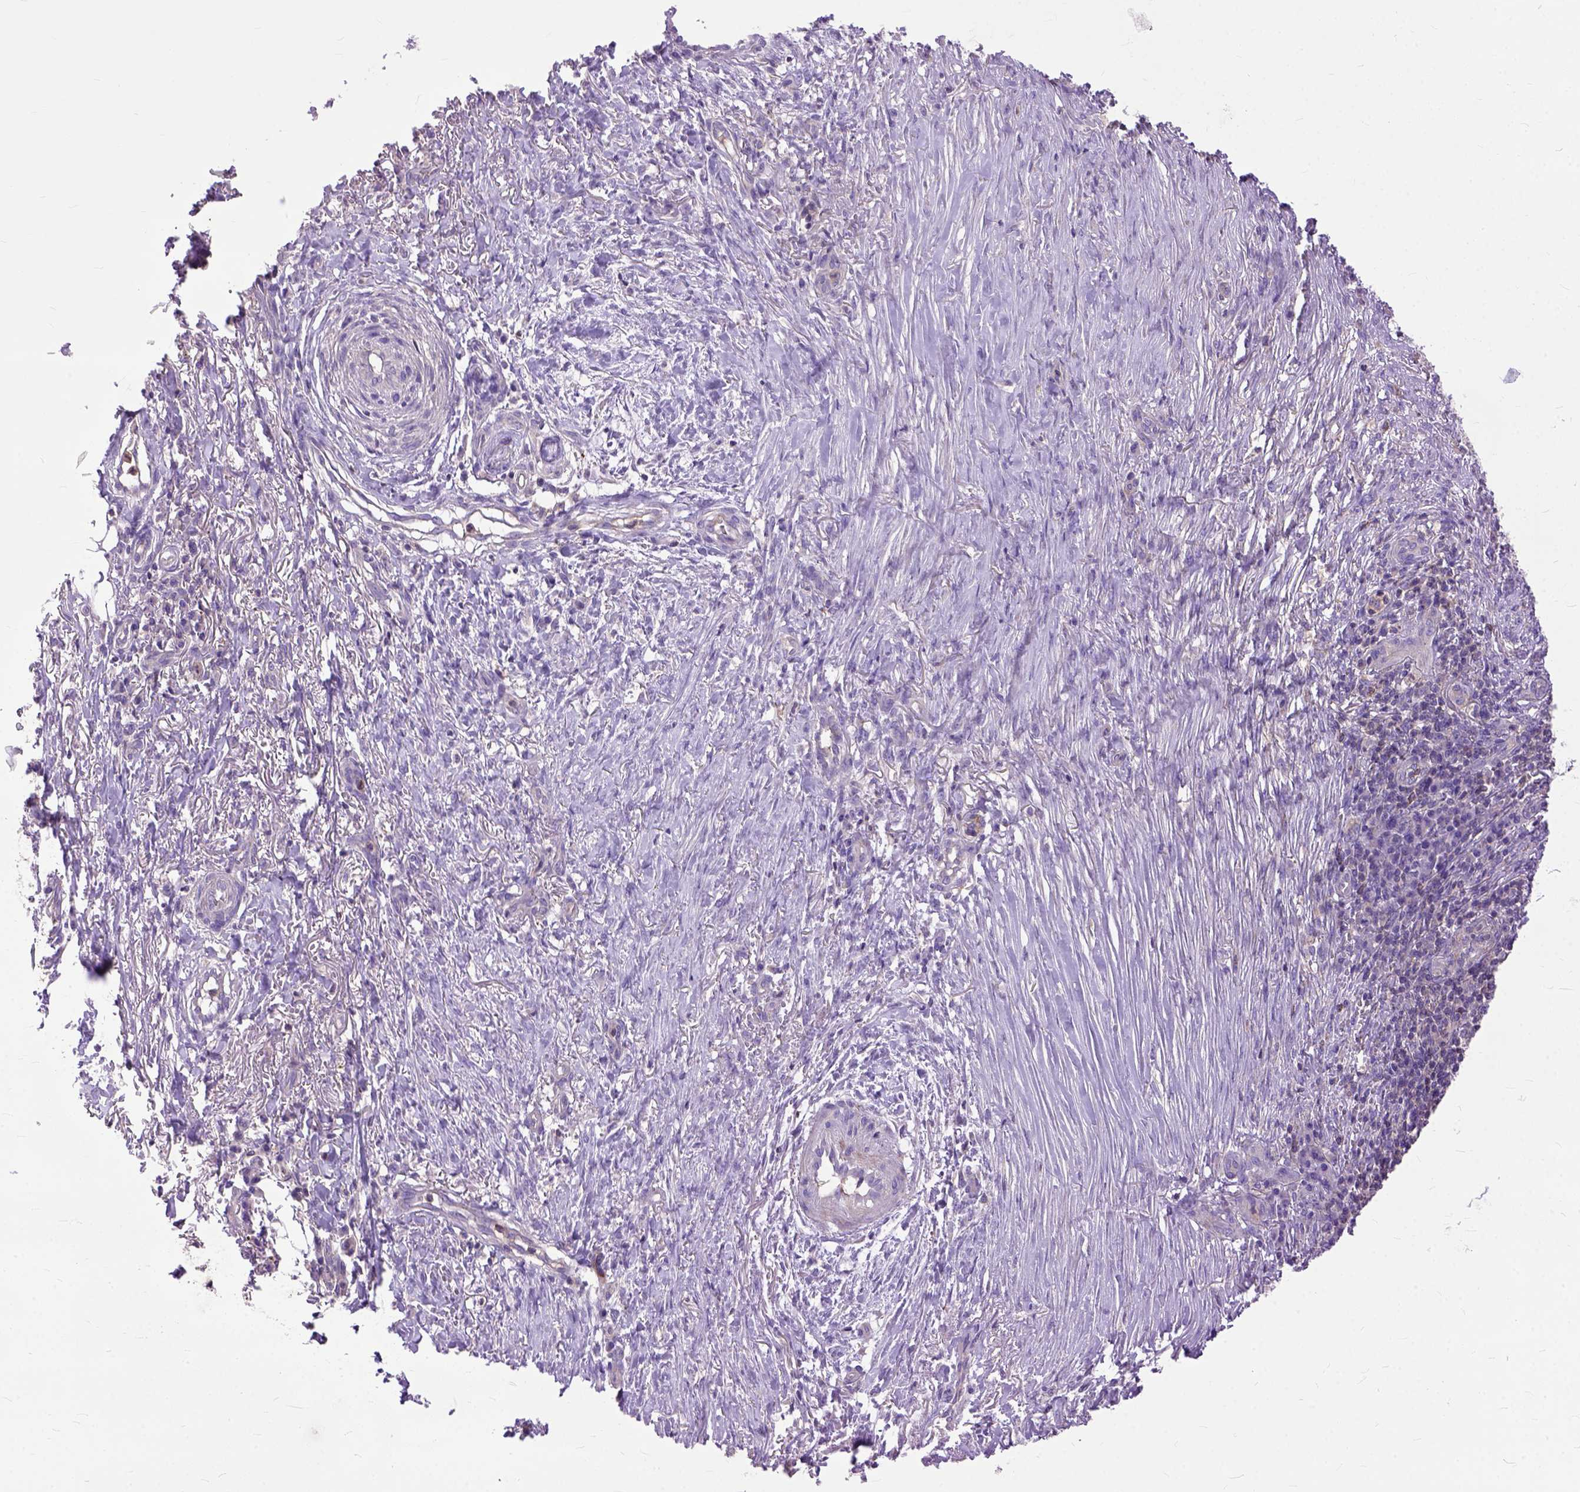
{"staining": {"intensity": "negative", "quantity": "none", "location": "none"}, "tissue": "skin cancer", "cell_type": "Tumor cells", "image_type": "cancer", "snomed": [{"axis": "morphology", "description": "Squamous cell carcinoma, NOS"}, {"axis": "topography", "description": "Skin"}], "caption": "Photomicrograph shows no protein expression in tumor cells of squamous cell carcinoma (skin) tissue.", "gene": "NAMPT", "patient": {"sex": "male", "age": 70}}